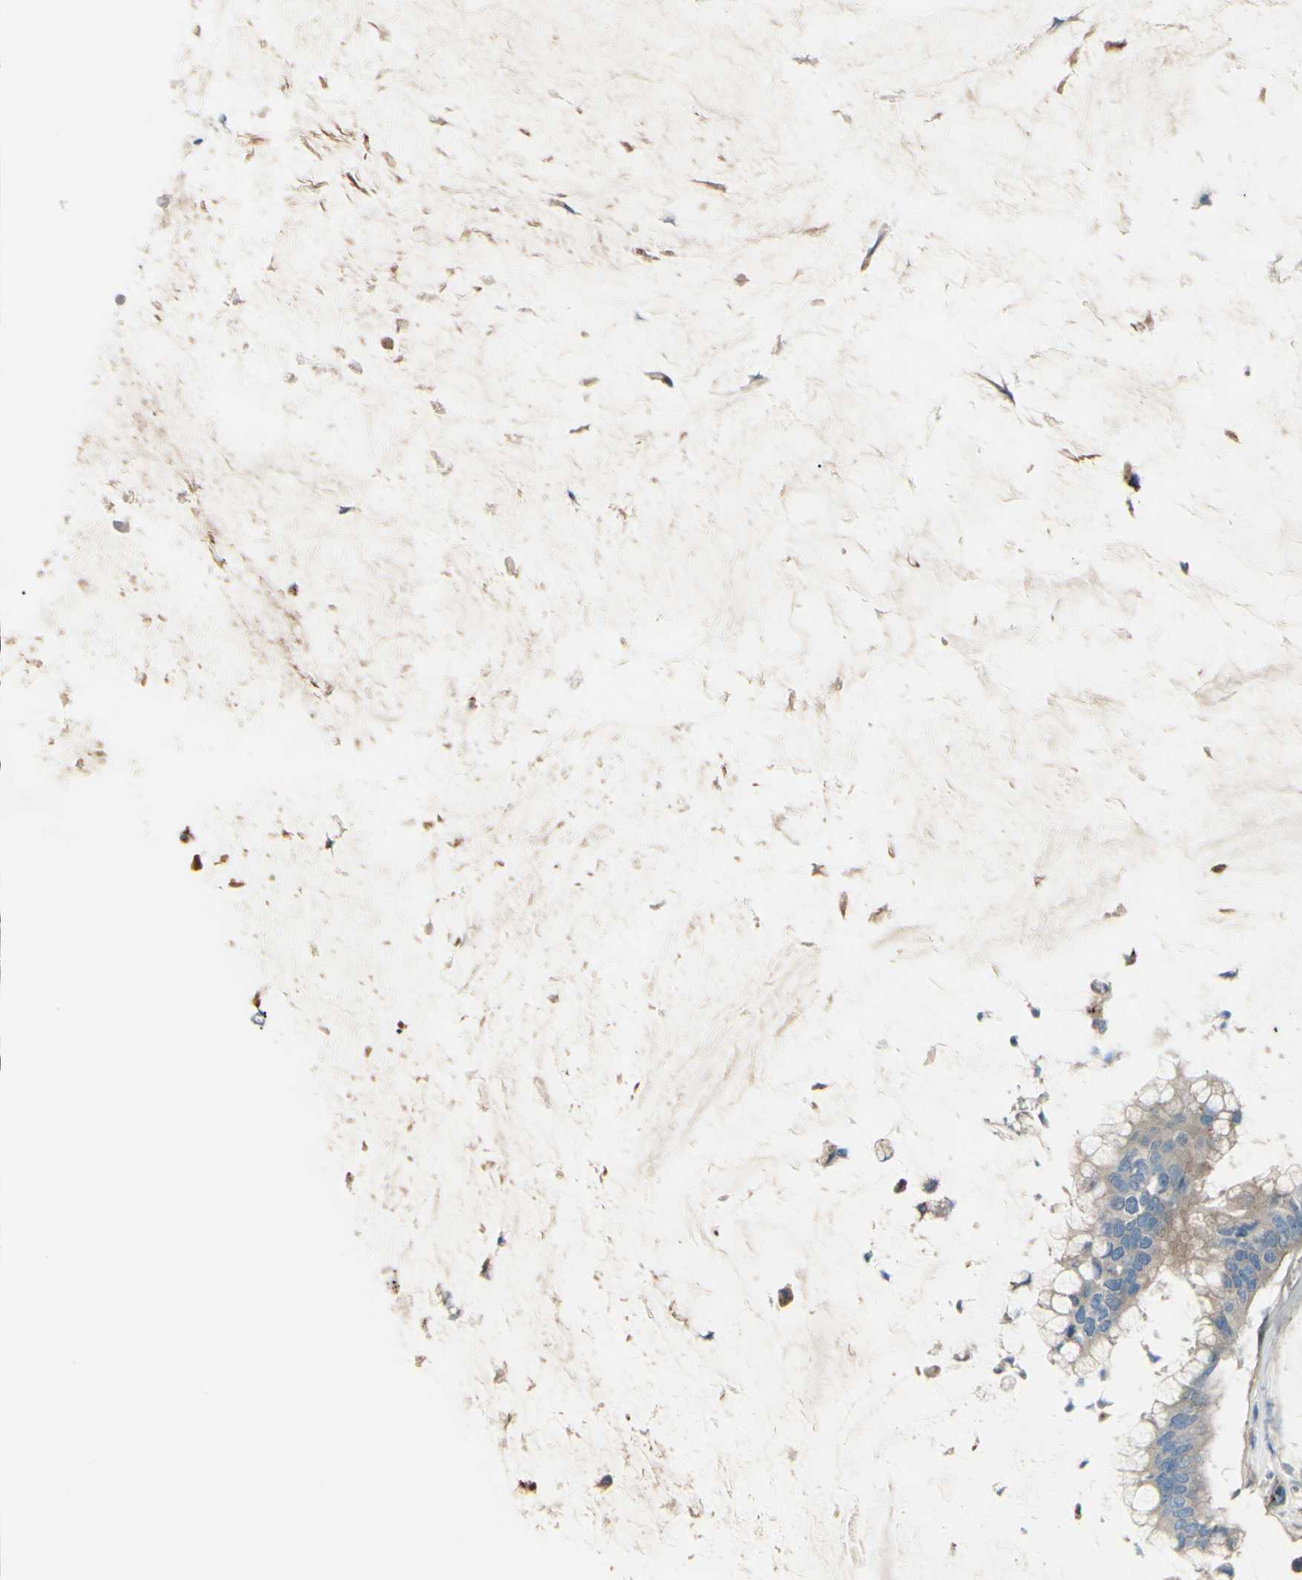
{"staining": {"intensity": "weak", "quantity": ">75%", "location": "cytoplasmic/membranous"}, "tissue": "pancreatic cancer", "cell_type": "Tumor cells", "image_type": "cancer", "snomed": [{"axis": "morphology", "description": "Adenocarcinoma, NOS"}, {"axis": "topography", "description": "Pancreas"}], "caption": "The micrograph displays a brown stain indicating the presence of a protein in the cytoplasmic/membranous of tumor cells in adenocarcinoma (pancreatic).", "gene": "PCDHGA2", "patient": {"sex": "male", "age": 41}}